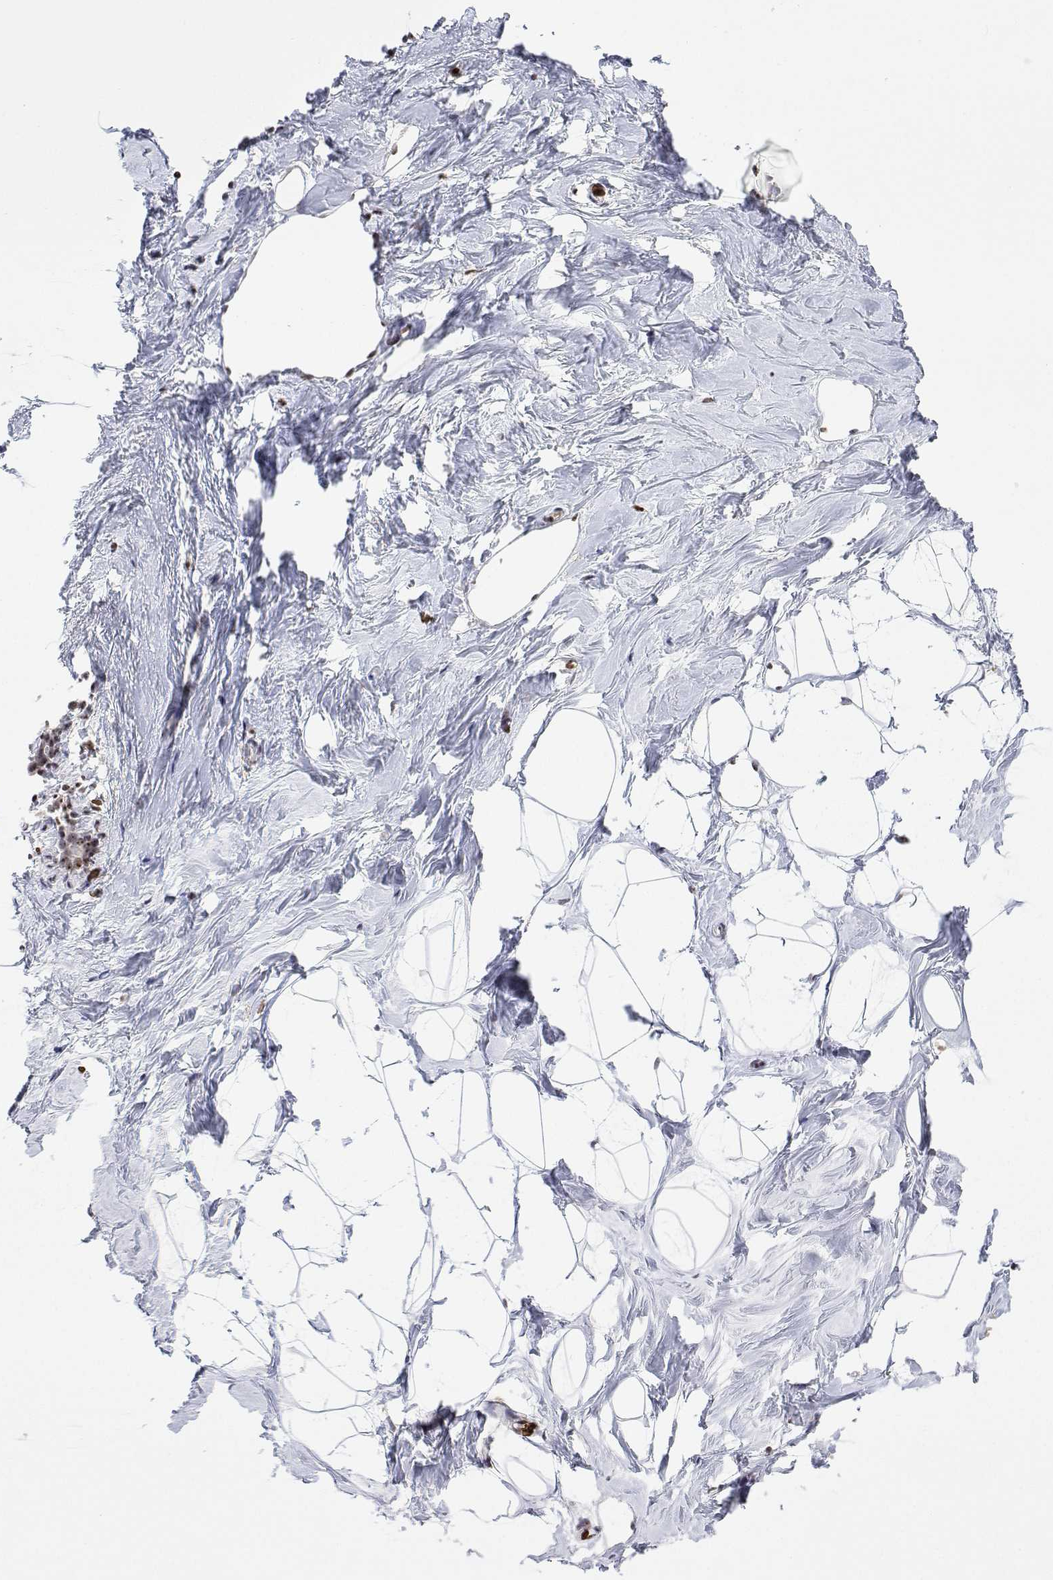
{"staining": {"intensity": "negative", "quantity": "none", "location": "none"}, "tissue": "breast", "cell_type": "Adipocytes", "image_type": "normal", "snomed": [{"axis": "morphology", "description": "Normal tissue, NOS"}, {"axis": "topography", "description": "Breast"}], "caption": "High power microscopy micrograph of an immunohistochemistry photomicrograph of benign breast, revealing no significant expression in adipocytes.", "gene": "ADAR", "patient": {"sex": "female", "age": 32}}